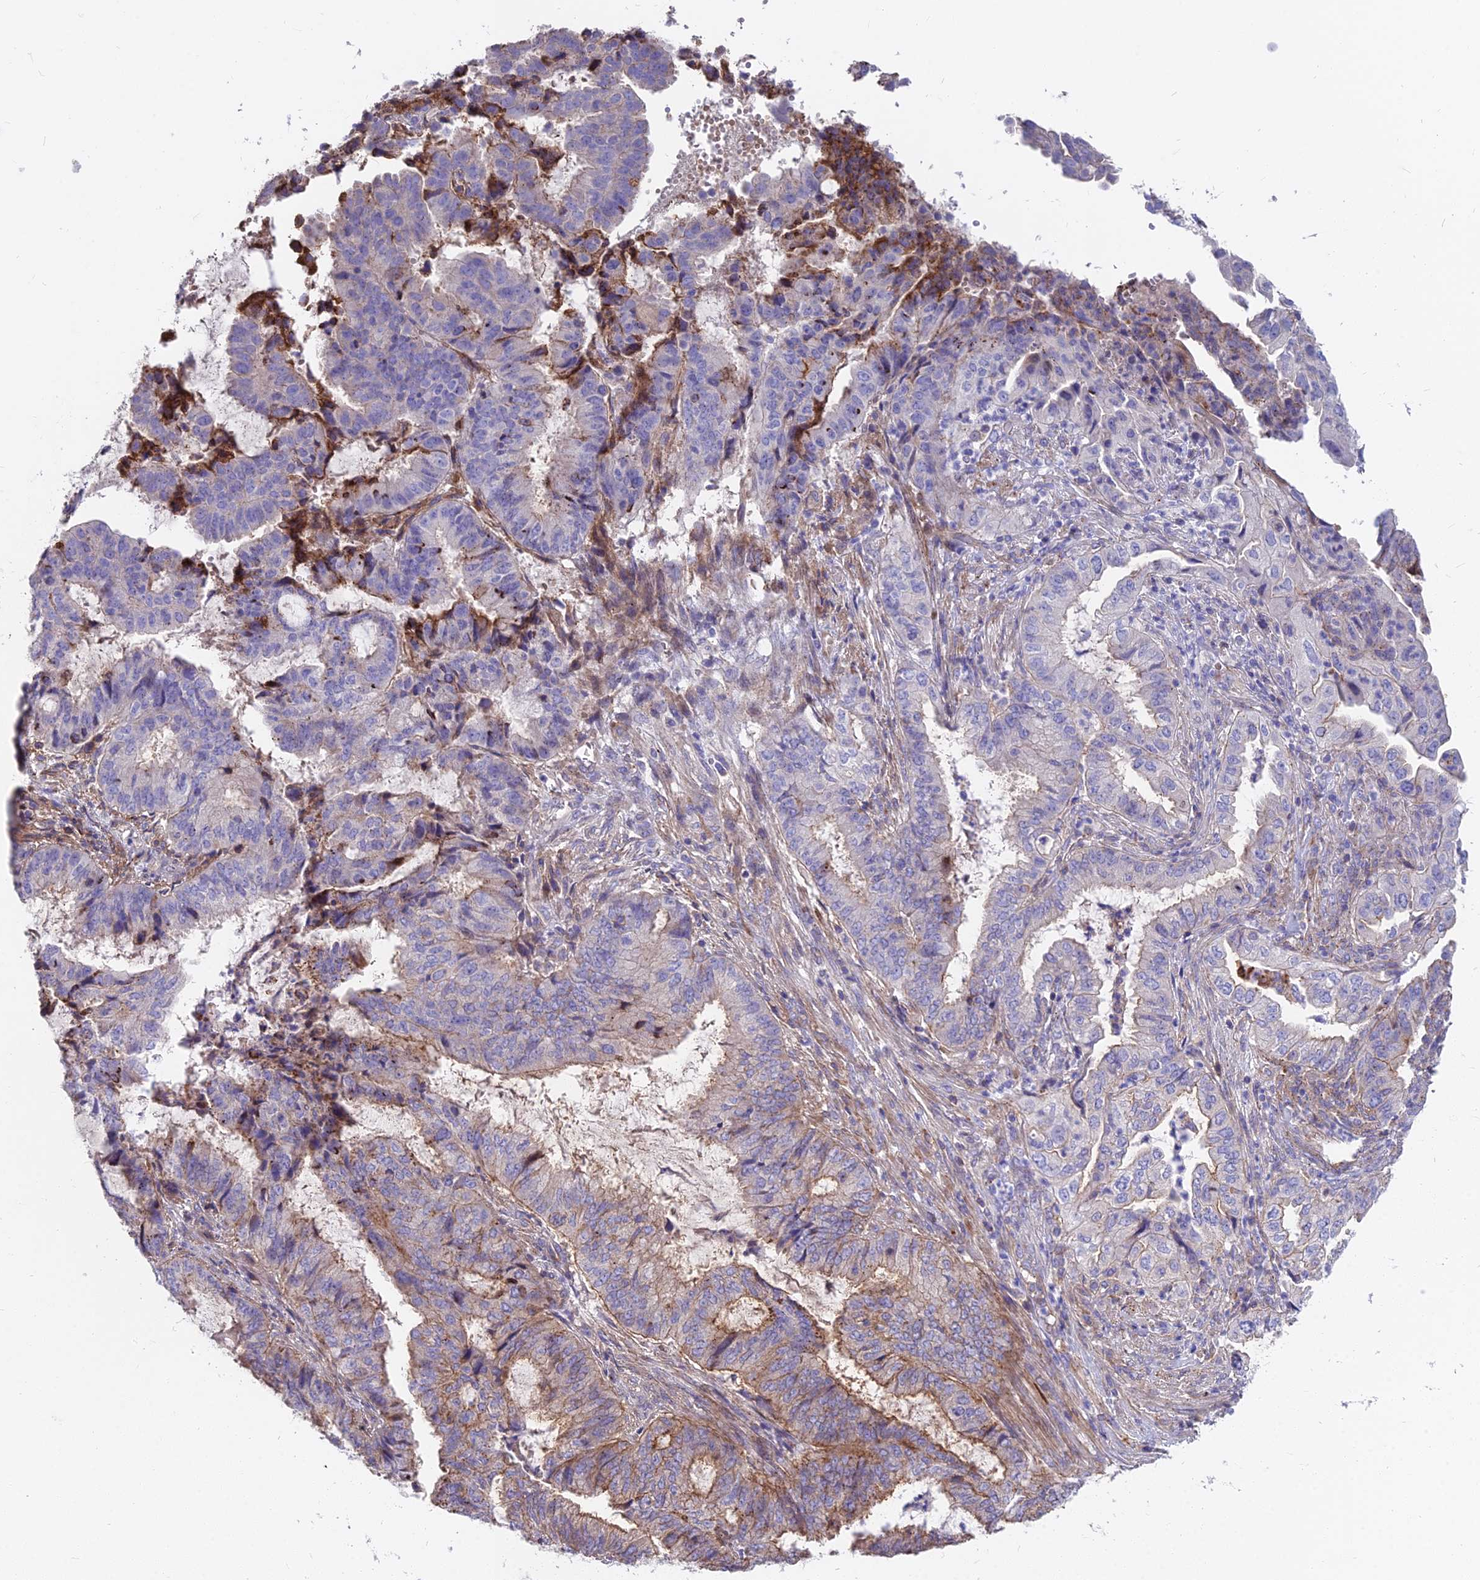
{"staining": {"intensity": "moderate", "quantity": "25%-75%", "location": "cytoplasmic/membranous"}, "tissue": "endometrial cancer", "cell_type": "Tumor cells", "image_type": "cancer", "snomed": [{"axis": "morphology", "description": "Adenocarcinoma, NOS"}, {"axis": "topography", "description": "Endometrium"}], "caption": "A photomicrograph of human endometrial cancer stained for a protein reveals moderate cytoplasmic/membranous brown staining in tumor cells.", "gene": "FRMPD1", "patient": {"sex": "female", "age": 51}}